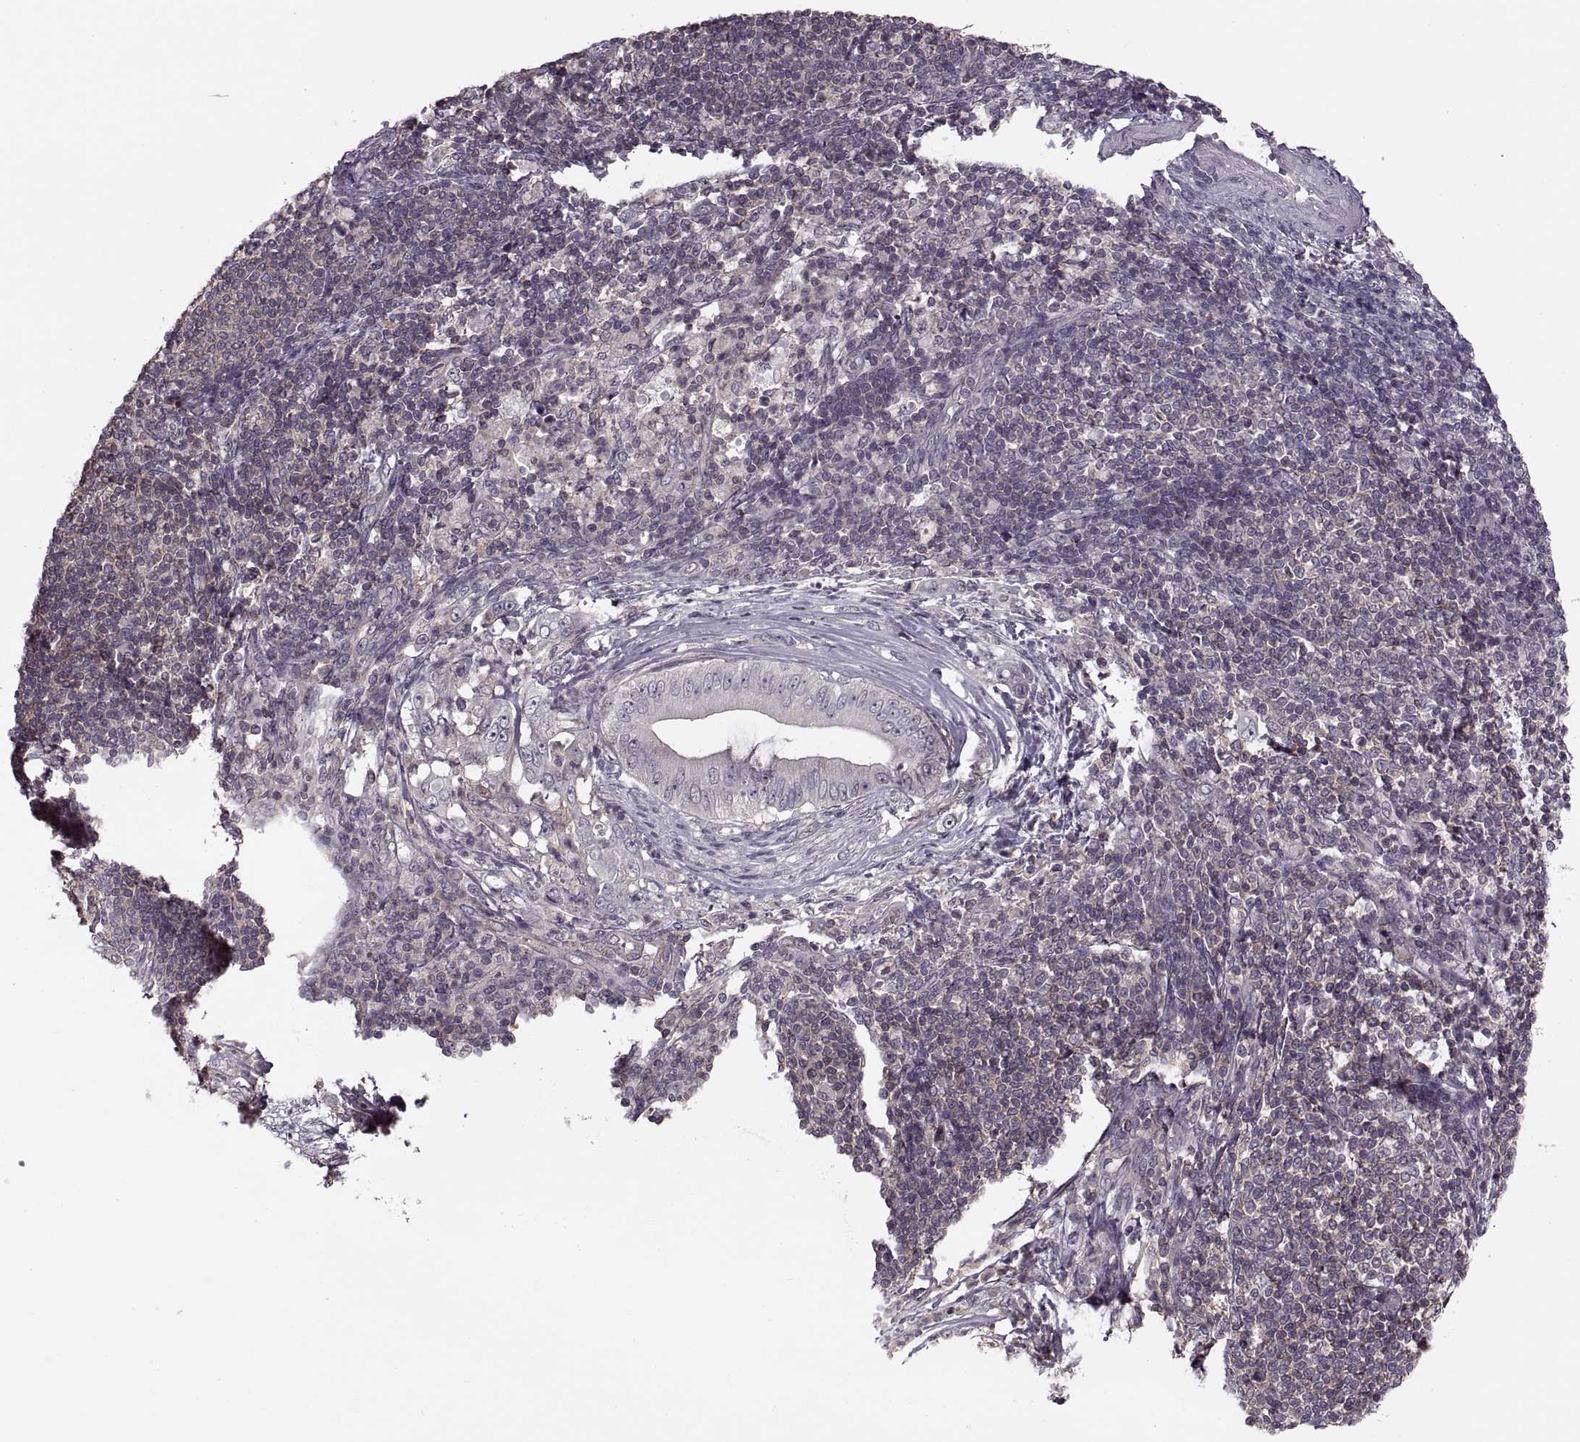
{"staining": {"intensity": "negative", "quantity": "none", "location": "none"}, "tissue": "pancreatic cancer", "cell_type": "Tumor cells", "image_type": "cancer", "snomed": [{"axis": "morphology", "description": "Adenocarcinoma, NOS"}, {"axis": "topography", "description": "Pancreas"}], "caption": "Tumor cells show no significant protein positivity in pancreatic cancer (adenocarcinoma).", "gene": "LUZP2", "patient": {"sex": "male", "age": 71}}